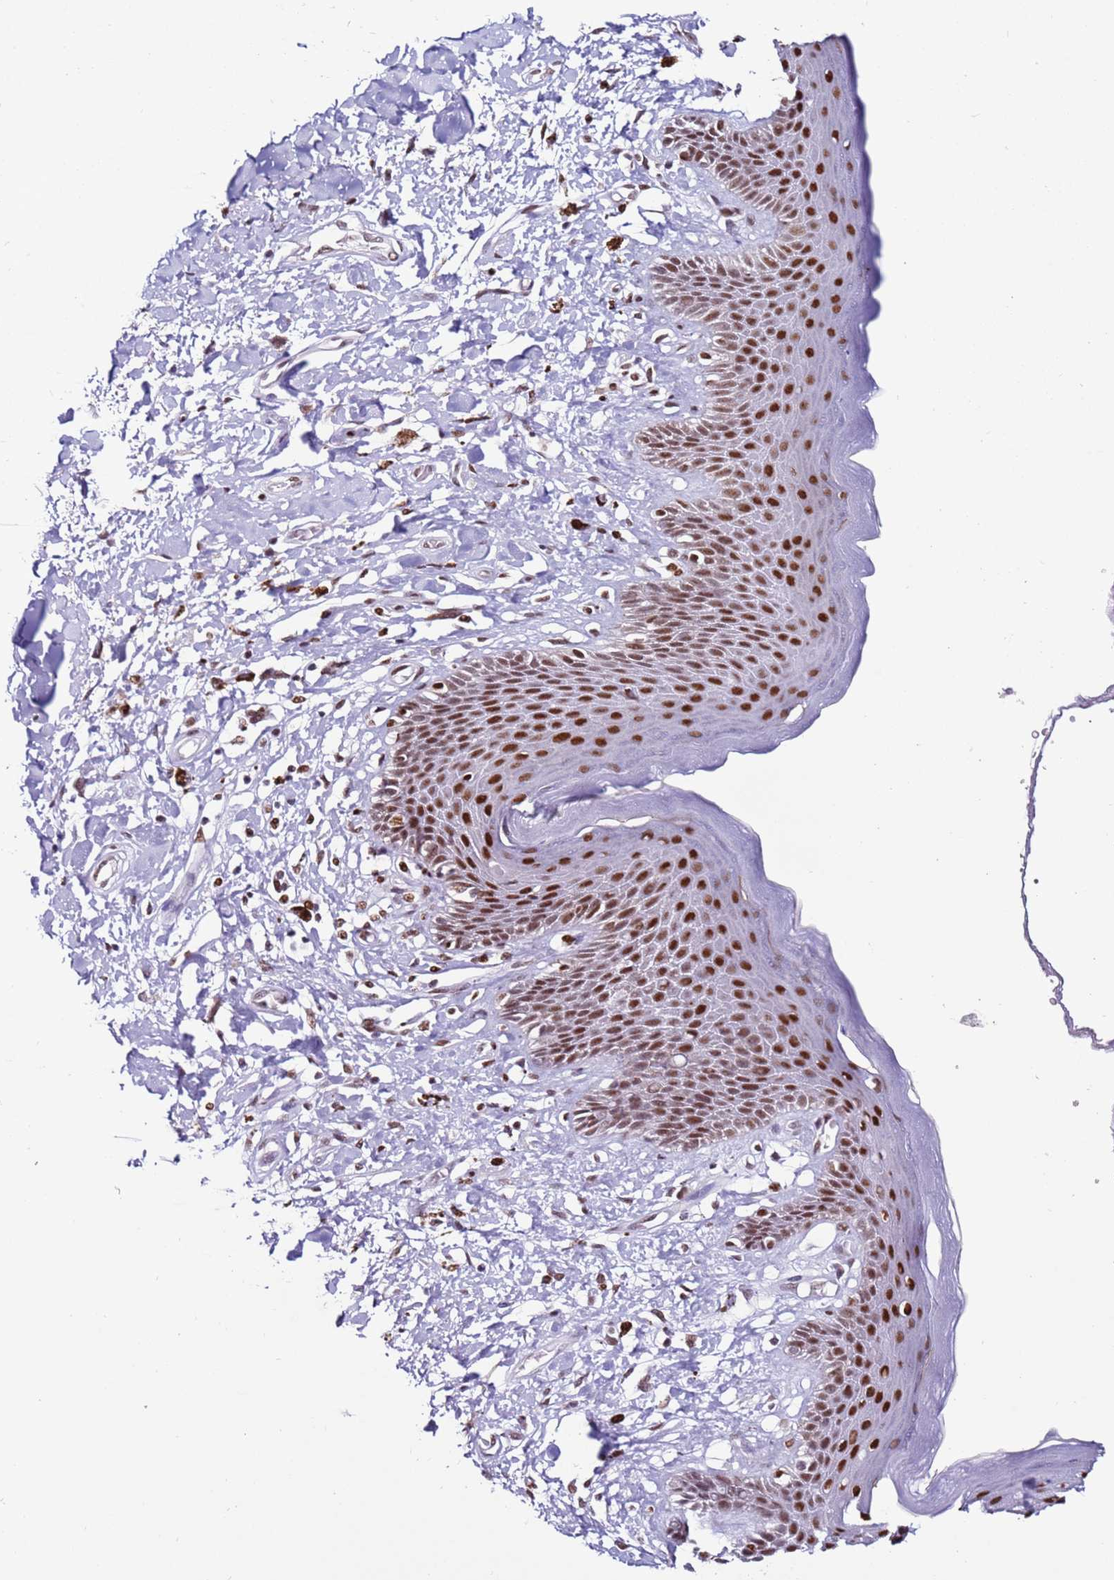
{"staining": {"intensity": "strong", "quantity": "25%-75%", "location": "nuclear"}, "tissue": "skin", "cell_type": "Epidermal cells", "image_type": "normal", "snomed": [{"axis": "morphology", "description": "Normal tissue, NOS"}, {"axis": "topography", "description": "Anal"}], "caption": "Immunohistochemical staining of normal skin demonstrates 25%-75% levels of strong nuclear protein positivity in approximately 25%-75% of epidermal cells. (brown staining indicates protein expression, while blue staining denotes nuclei).", "gene": "KPNA4", "patient": {"sex": "female", "age": 78}}